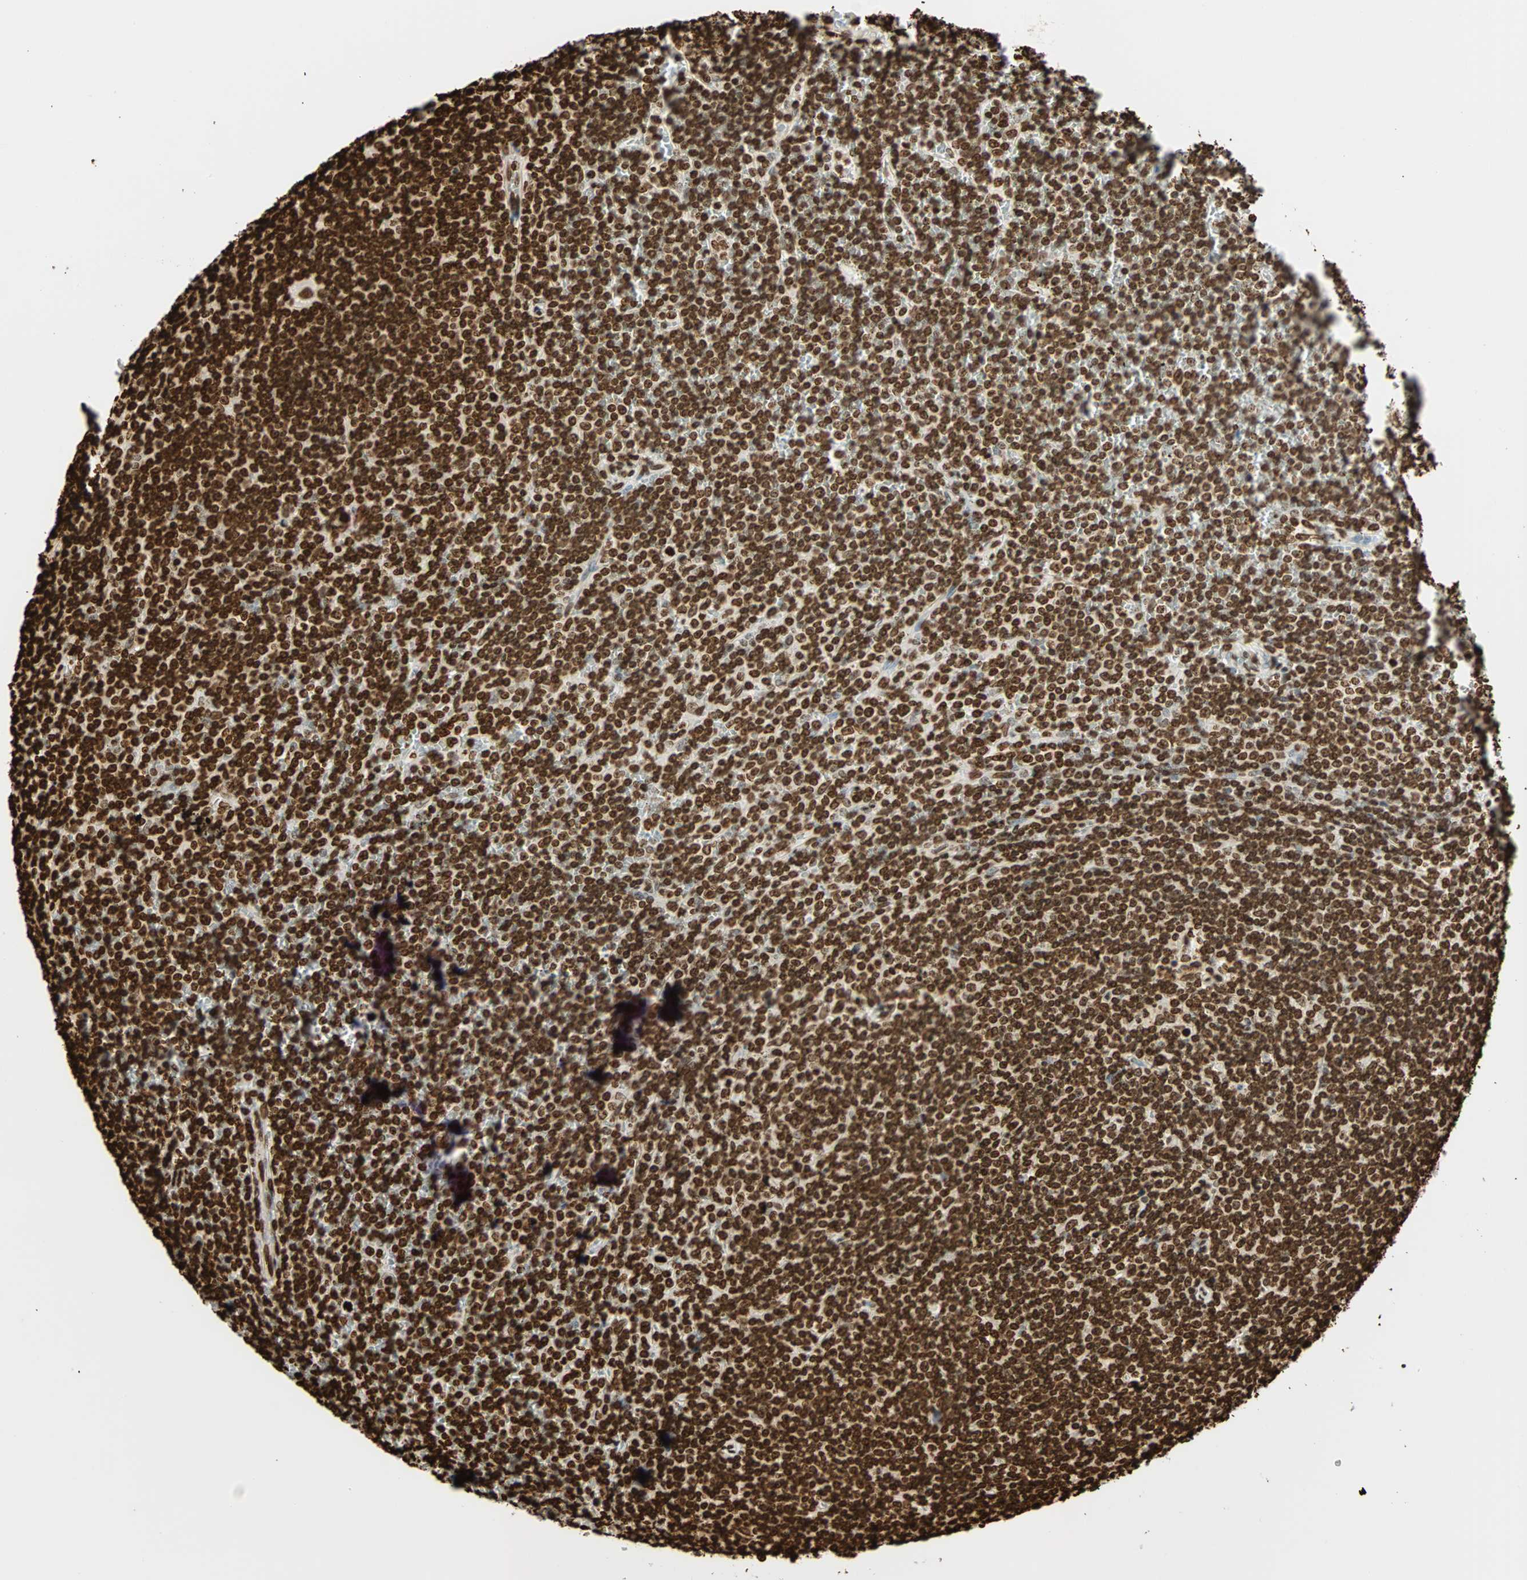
{"staining": {"intensity": "strong", "quantity": ">75%", "location": "nuclear"}, "tissue": "lymphoma", "cell_type": "Tumor cells", "image_type": "cancer", "snomed": [{"axis": "morphology", "description": "Malignant lymphoma, non-Hodgkin's type, Low grade"}, {"axis": "topography", "description": "Spleen"}], "caption": "Immunohistochemical staining of human low-grade malignant lymphoma, non-Hodgkin's type shows strong nuclear protein positivity in approximately >75% of tumor cells.", "gene": "GLI2", "patient": {"sex": "female", "age": 19}}